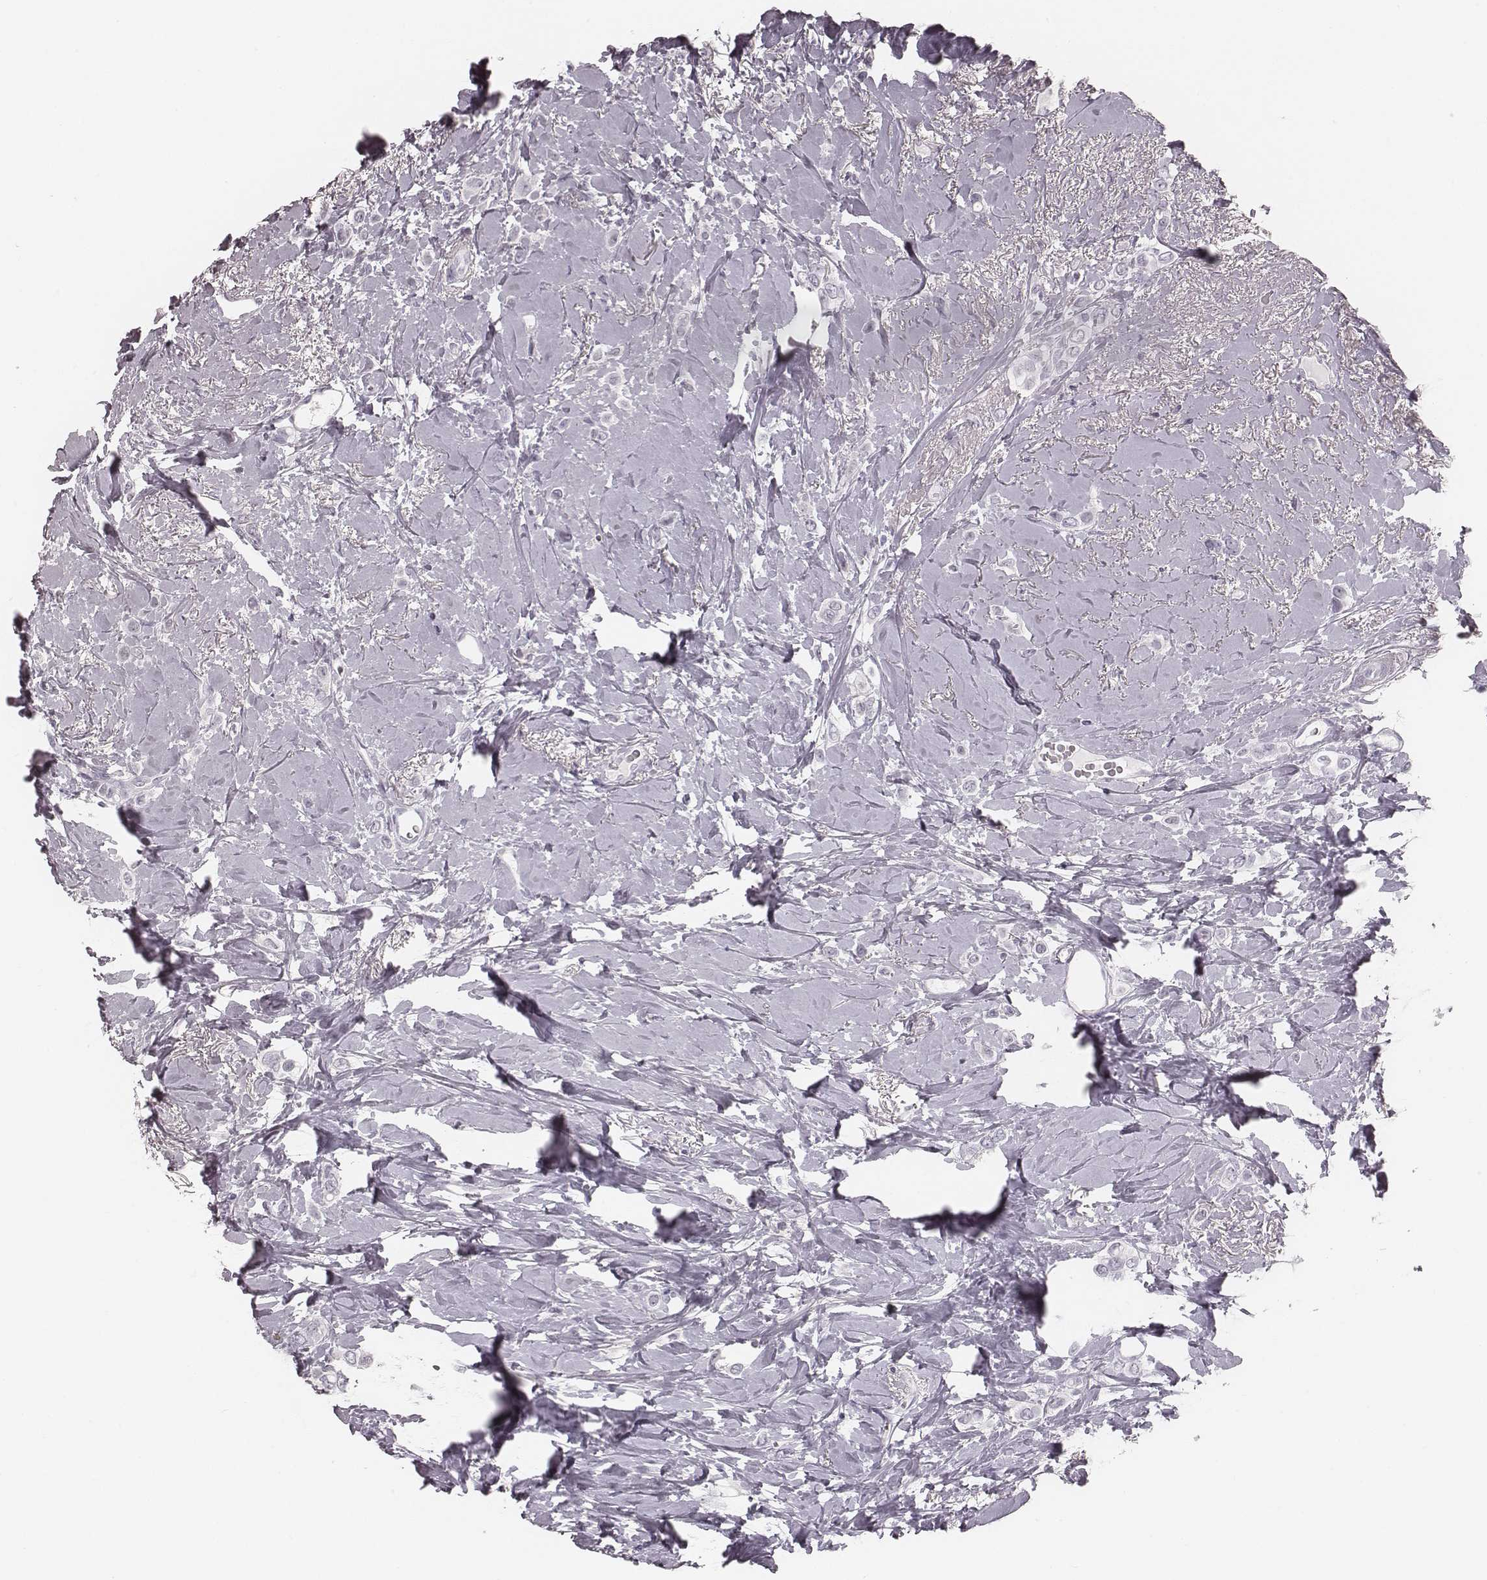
{"staining": {"intensity": "negative", "quantity": "none", "location": "none"}, "tissue": "breast cancer", "cell_type": "Tumor cells", "image_type": "cancer", "snomed": [{"axis": "morphology", "description": "Lobular carcinoma"}, {"axis": "topography", "description": "Breast"}], "caption": "A high-resolution photomicrograph shows IHC staining of lobular carcinoma (breast), which shows no significant expression in tumor cells.", "gene": "ZNF365", "patient": {"sex": "female", "age": 66}}